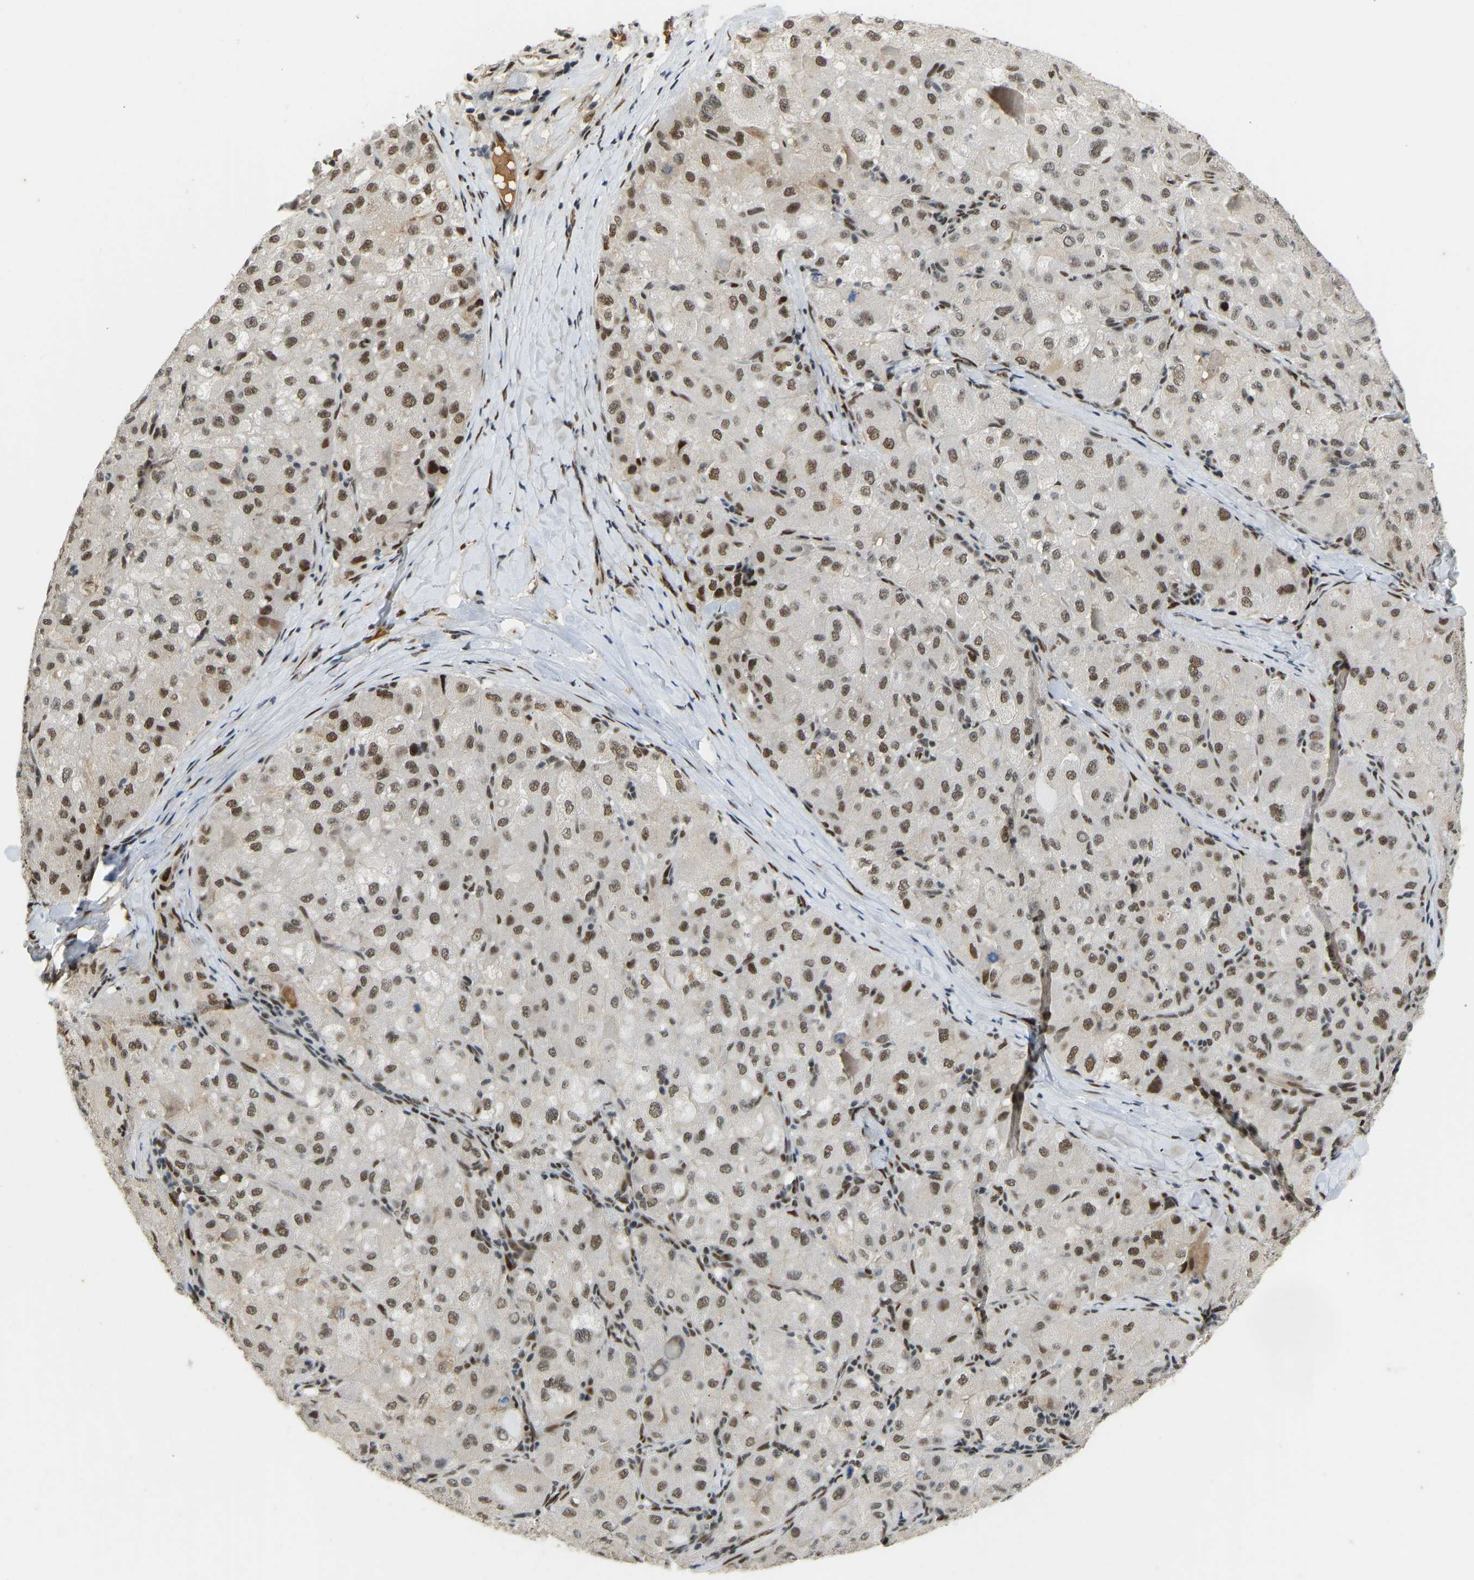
{"staining": {"intensity": "moderate", "quantity": ">75%", "location": "nuclear"}, "tissue": "liver cancer", "cell_type": "Tumor cells", "image_type": "cancer", "snomed": [{"axis": "morphology", "description": "Carcinoma, Hepatocellular, NOS"}, {"axis": "topography", "description": "Liver"}], "caption": "Moderate nuclear staining is identified in approximately >75% of tumor cells in hepatocellular carcinoma (liver). The staining was performed using DAB, with brown indicating positive protein expression. Nuclei are stained blue with hematoxylin.", "gene": "FOXK1", "patient": {"sex": "male", "age": 80}}